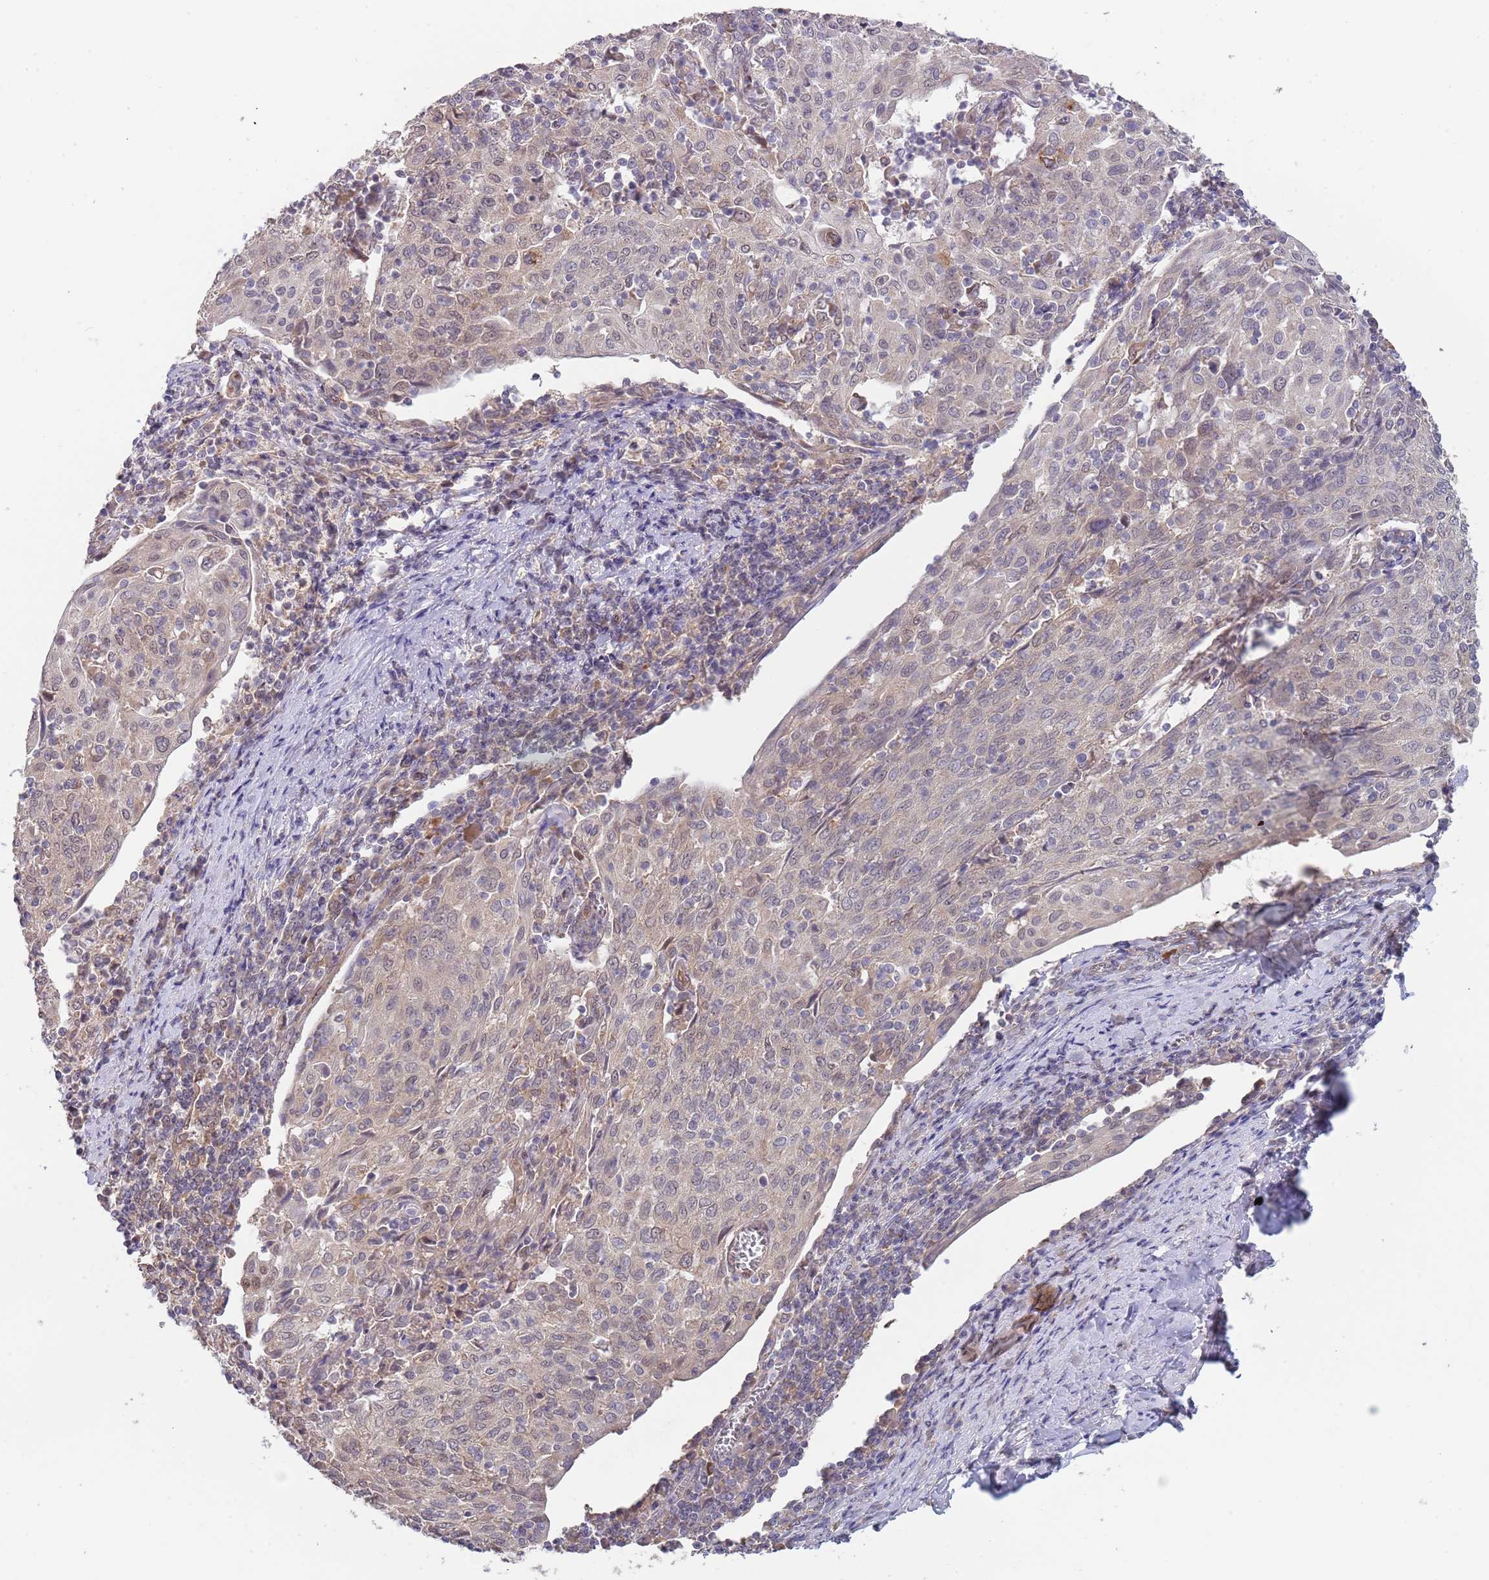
{"staining": {"intensity": "weak", "quantity": "<25%", "location": "cytoplasmic/membranous,nuclear"}, "tissue": "cervical cancer", "cell_type": "Tumor cells", "image_type": "cancer", "snomed": [{"axis": "morphology", "description": "Squamous cell carcinoma, NOS"}, {"axis": "topography", "description": "Cervix"}], "caption": "Tumor cells are negative for brown protein staining in cervical squamous cell carcinoma. (Brightfield microscopy of DAB (3,3'-diaminobenzidine) IHC at high magnification).", "gene": "TMEM64", "patient": {"sex": "female", "age": 52}}